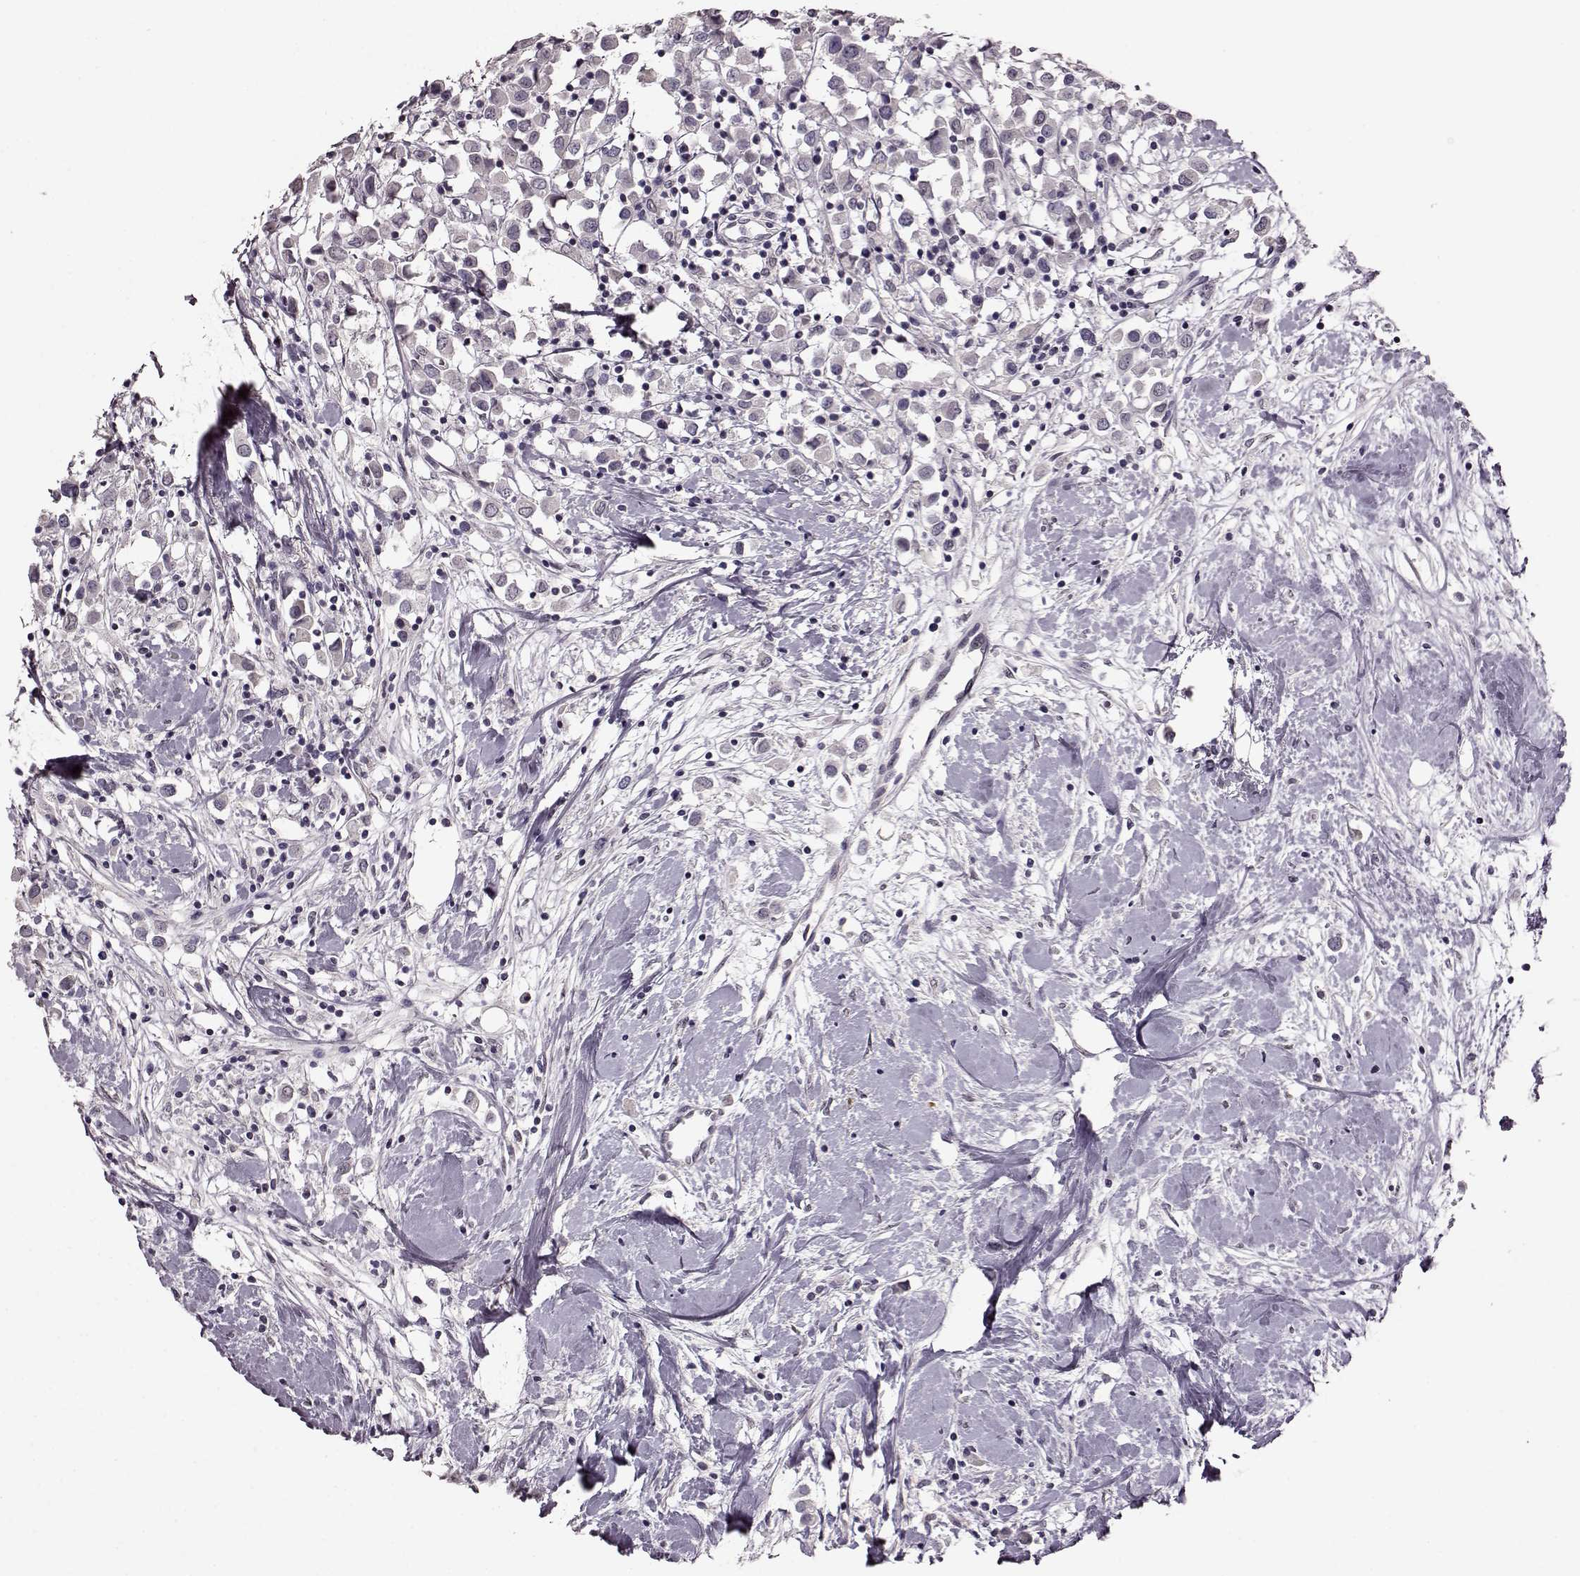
{"staining": {"intensity": "negative", "quantity": "none", "location": "none"}, "tissue": "breast cancer", "cell_type": "Tumor cells", "image_type": "cancer", "snomed": [{"axis": "morphology", "description": "Duct carcinoma"}, {"axis": "topography", "description": "Breast"}], "caption": "Immunohistochemical staining of human breast cancer displays no significant staining in tumor cells.", "gene": "STX1B", "patient": {"sex": "female", "age": 61}}